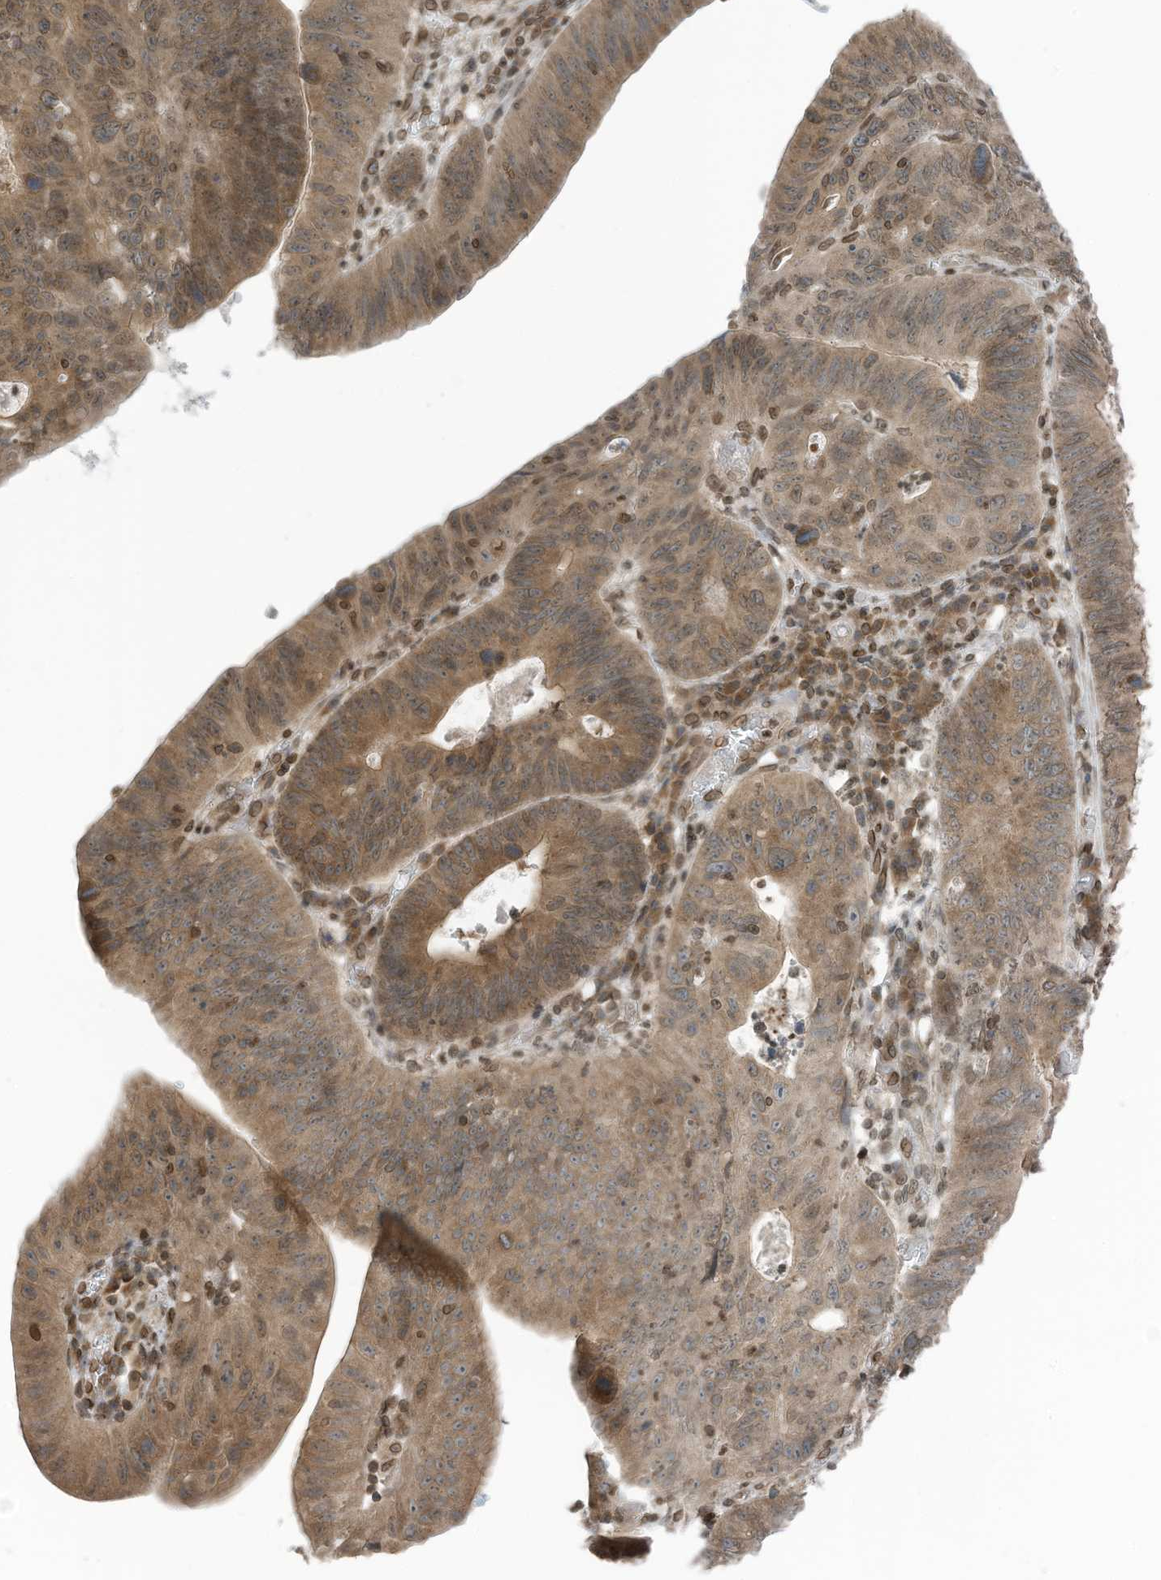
{"staining": {"intensity": "moderate", "quantity": ">75%", "location": "cytoplasmic/membranous,nuclear"}, "tissue": "stomach cancer", "cell_type": "Tumor cells", "image_type": "cancer", "snomed": [{"axis": "morphology", "description": "Adenocarcinoma, NOS"}, {"axis": "topography", "description": "Stomach"}], "caption": "Protein staining of stomach adenocarcinoma tissue demonstrates moderate cytoplasmic/membranous and nuclear staining in approximately >75% of tumor cells.", "gene": "RABL3", "patient": {"sex": "male", "age": 59}}